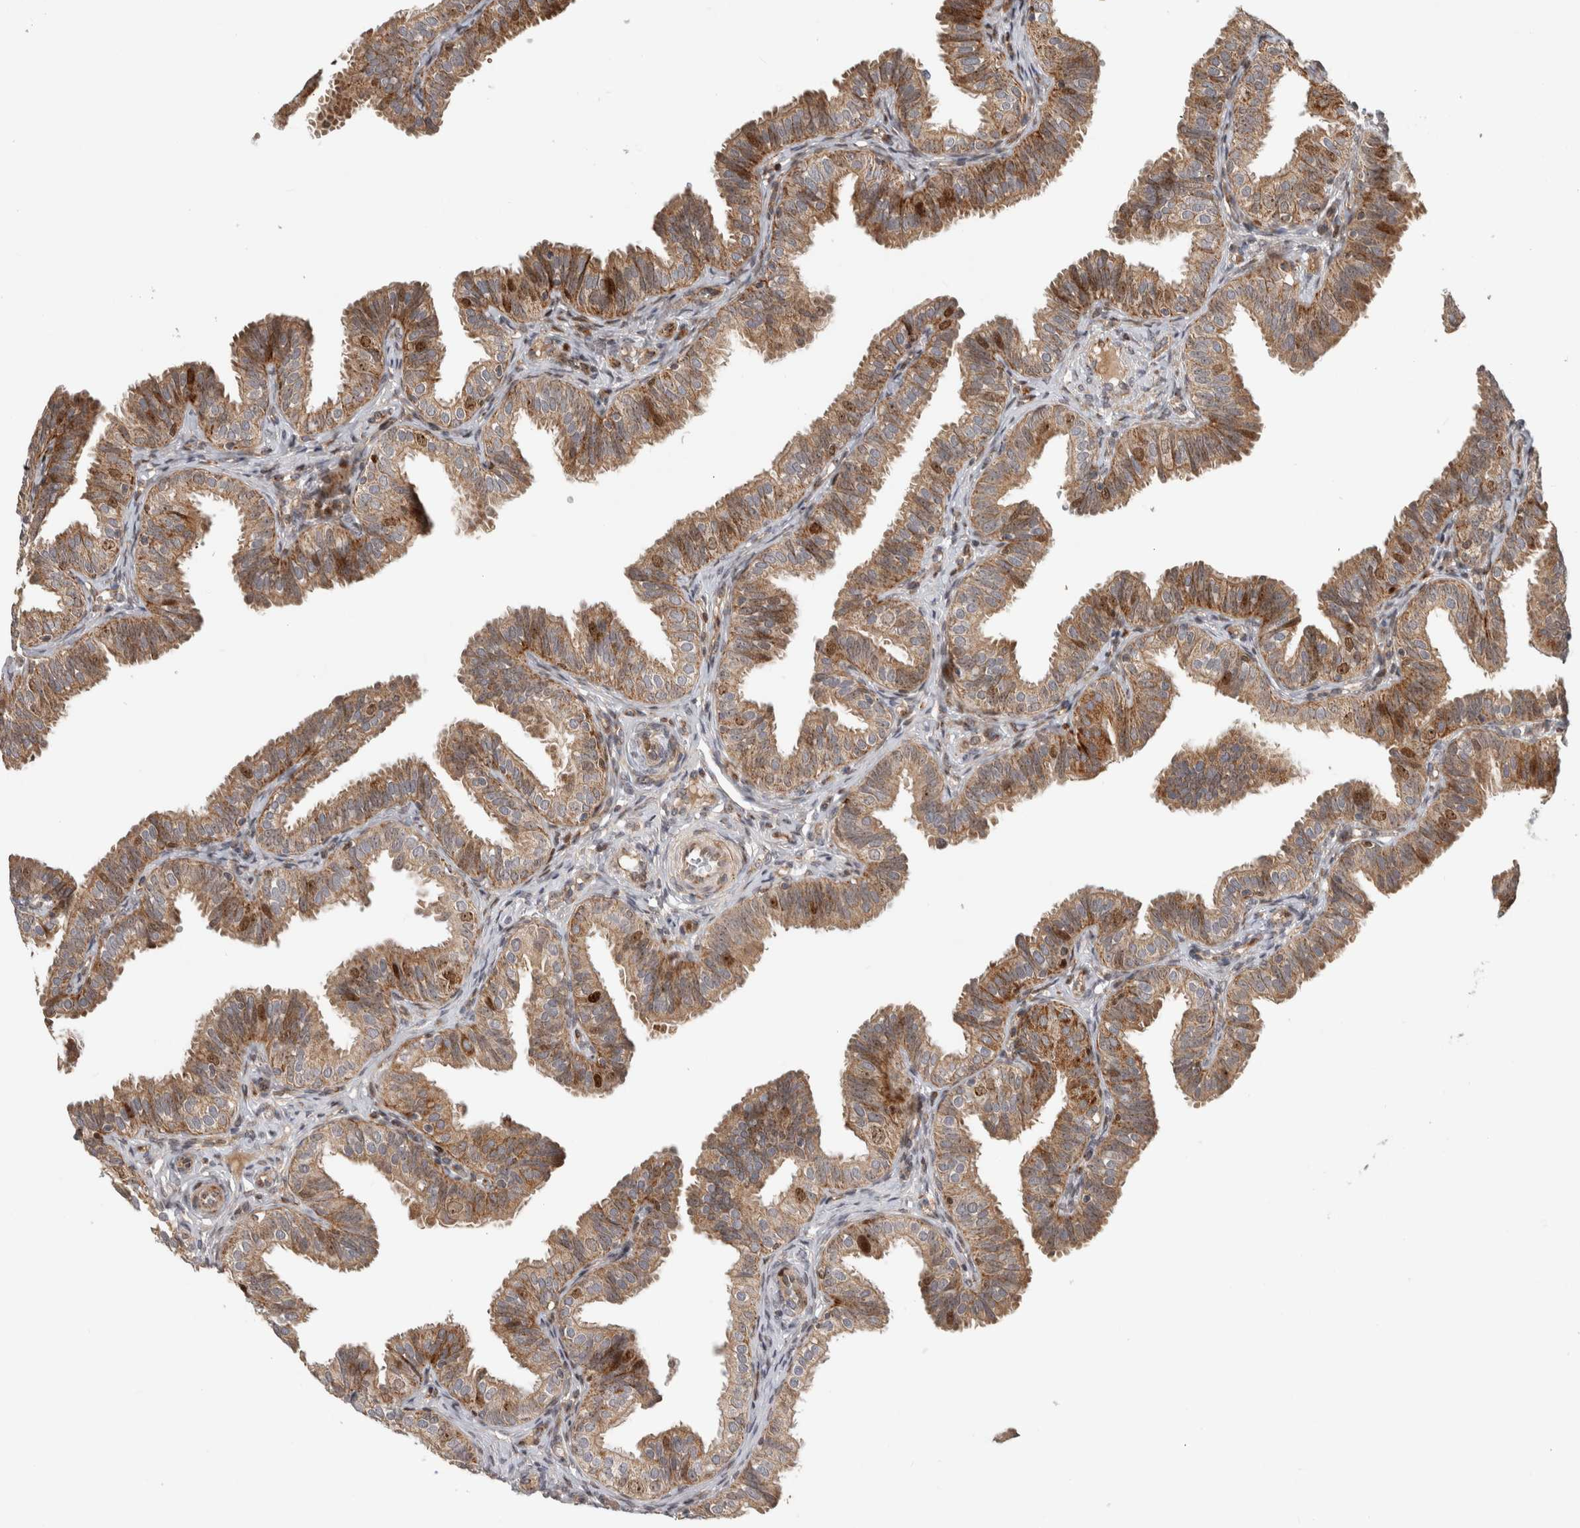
{"staining": {"intensity": "moderate", "quantity": "25%-75%", "location": "cytoplasmic/membranous"}, "tissue": "fallopian tube", "cell_type": "Glandular cells", "image_type": "normal", "snomed": [{"axis": "morphology", "description": "Normal tissue, NOS"}, {"axis": "topography", "description": "Fallopian tube"}], "caption": "Fallopian tube stained with DAB (3,3'-diaminobenzidine) immunohistochemistry (IHC) reveals medium levels of moderate cytoplasmic/membranous positivity in about 25%-75% of glandular cells.", "gene": "INSRR", "patient": {"sex": "female", "age": 35}}